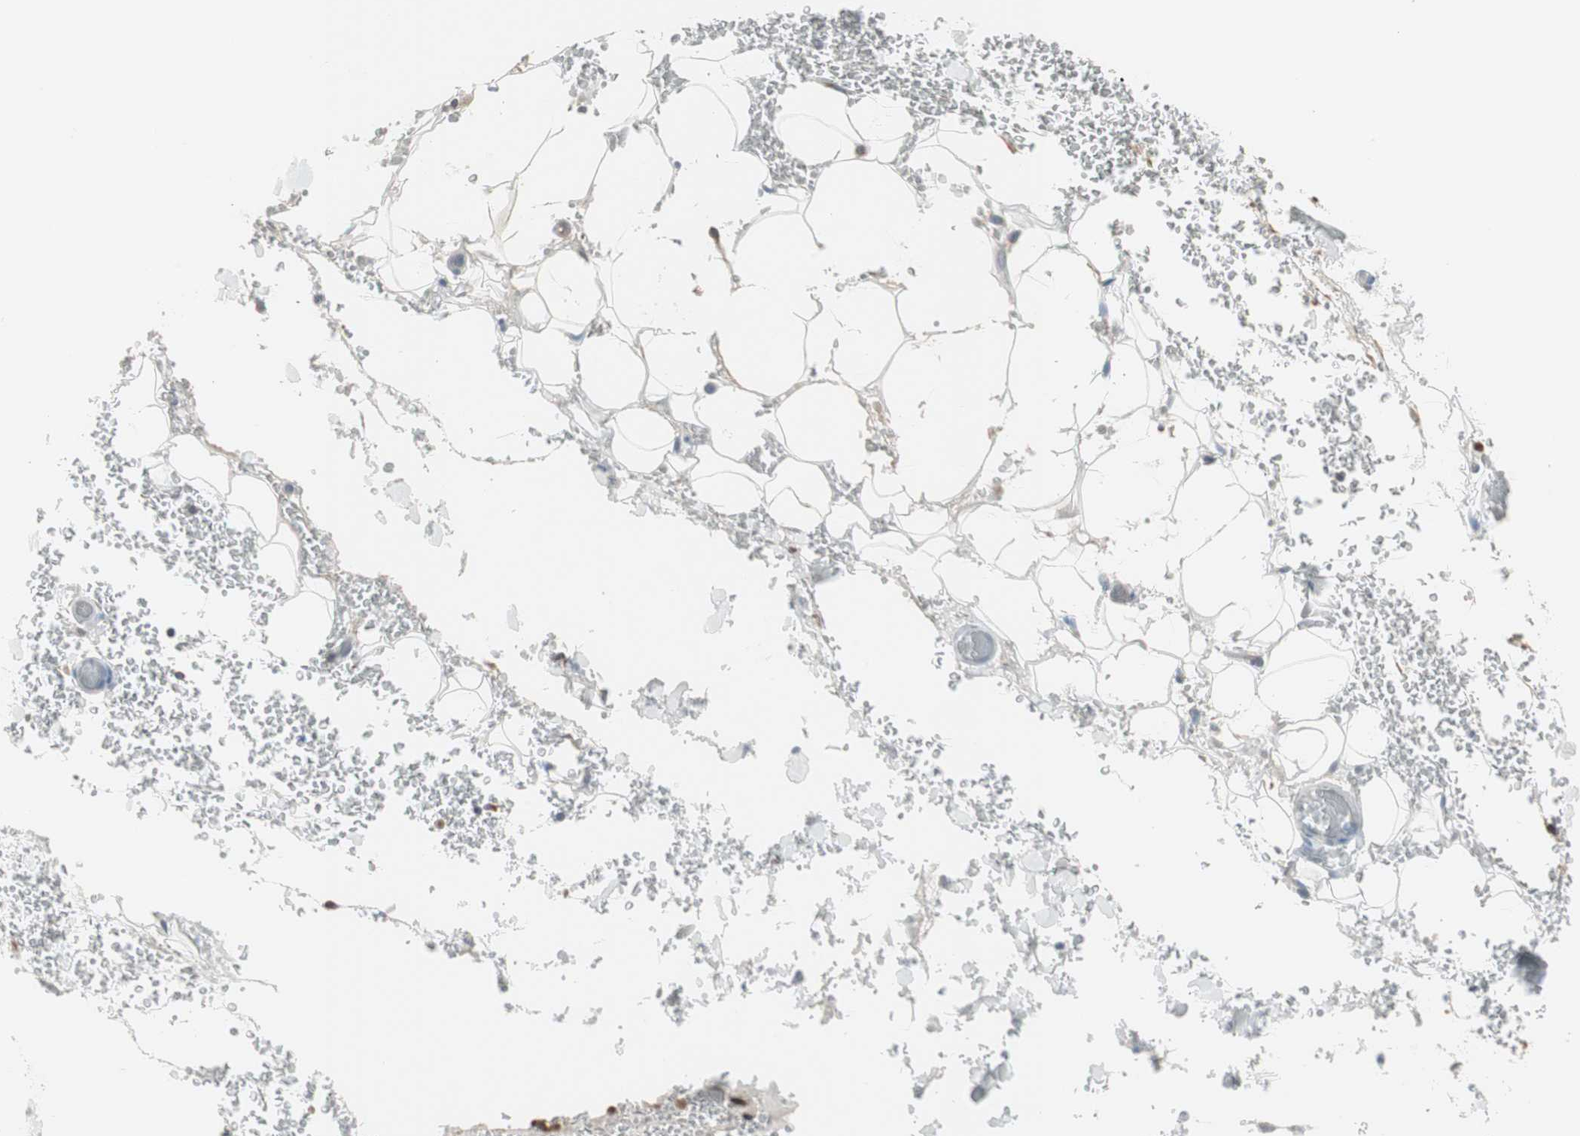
{"staining": {"intensity": "weak", "quantity": "25%-75%", "location": "cytoplasmic/membranous"}, "tissue": "adipose tissue", "cell_type": "Adipocytes", "image_type": "normal", "snomed": [{"axis": "morphology", "description": "Normal tissue, NOS"}, {"axis": "morphology", "description": "Inflammation, NOS"}, {"axis": "topography", "description": "Breast"}], "caption": "This is an image of IHC staining of benign adipose tissue, which shows weak expression in the cytoplasmic/membranous of adipocytes.", "gene": "ZSCAN32", "patient": {"sex": "female", "age": 65}}